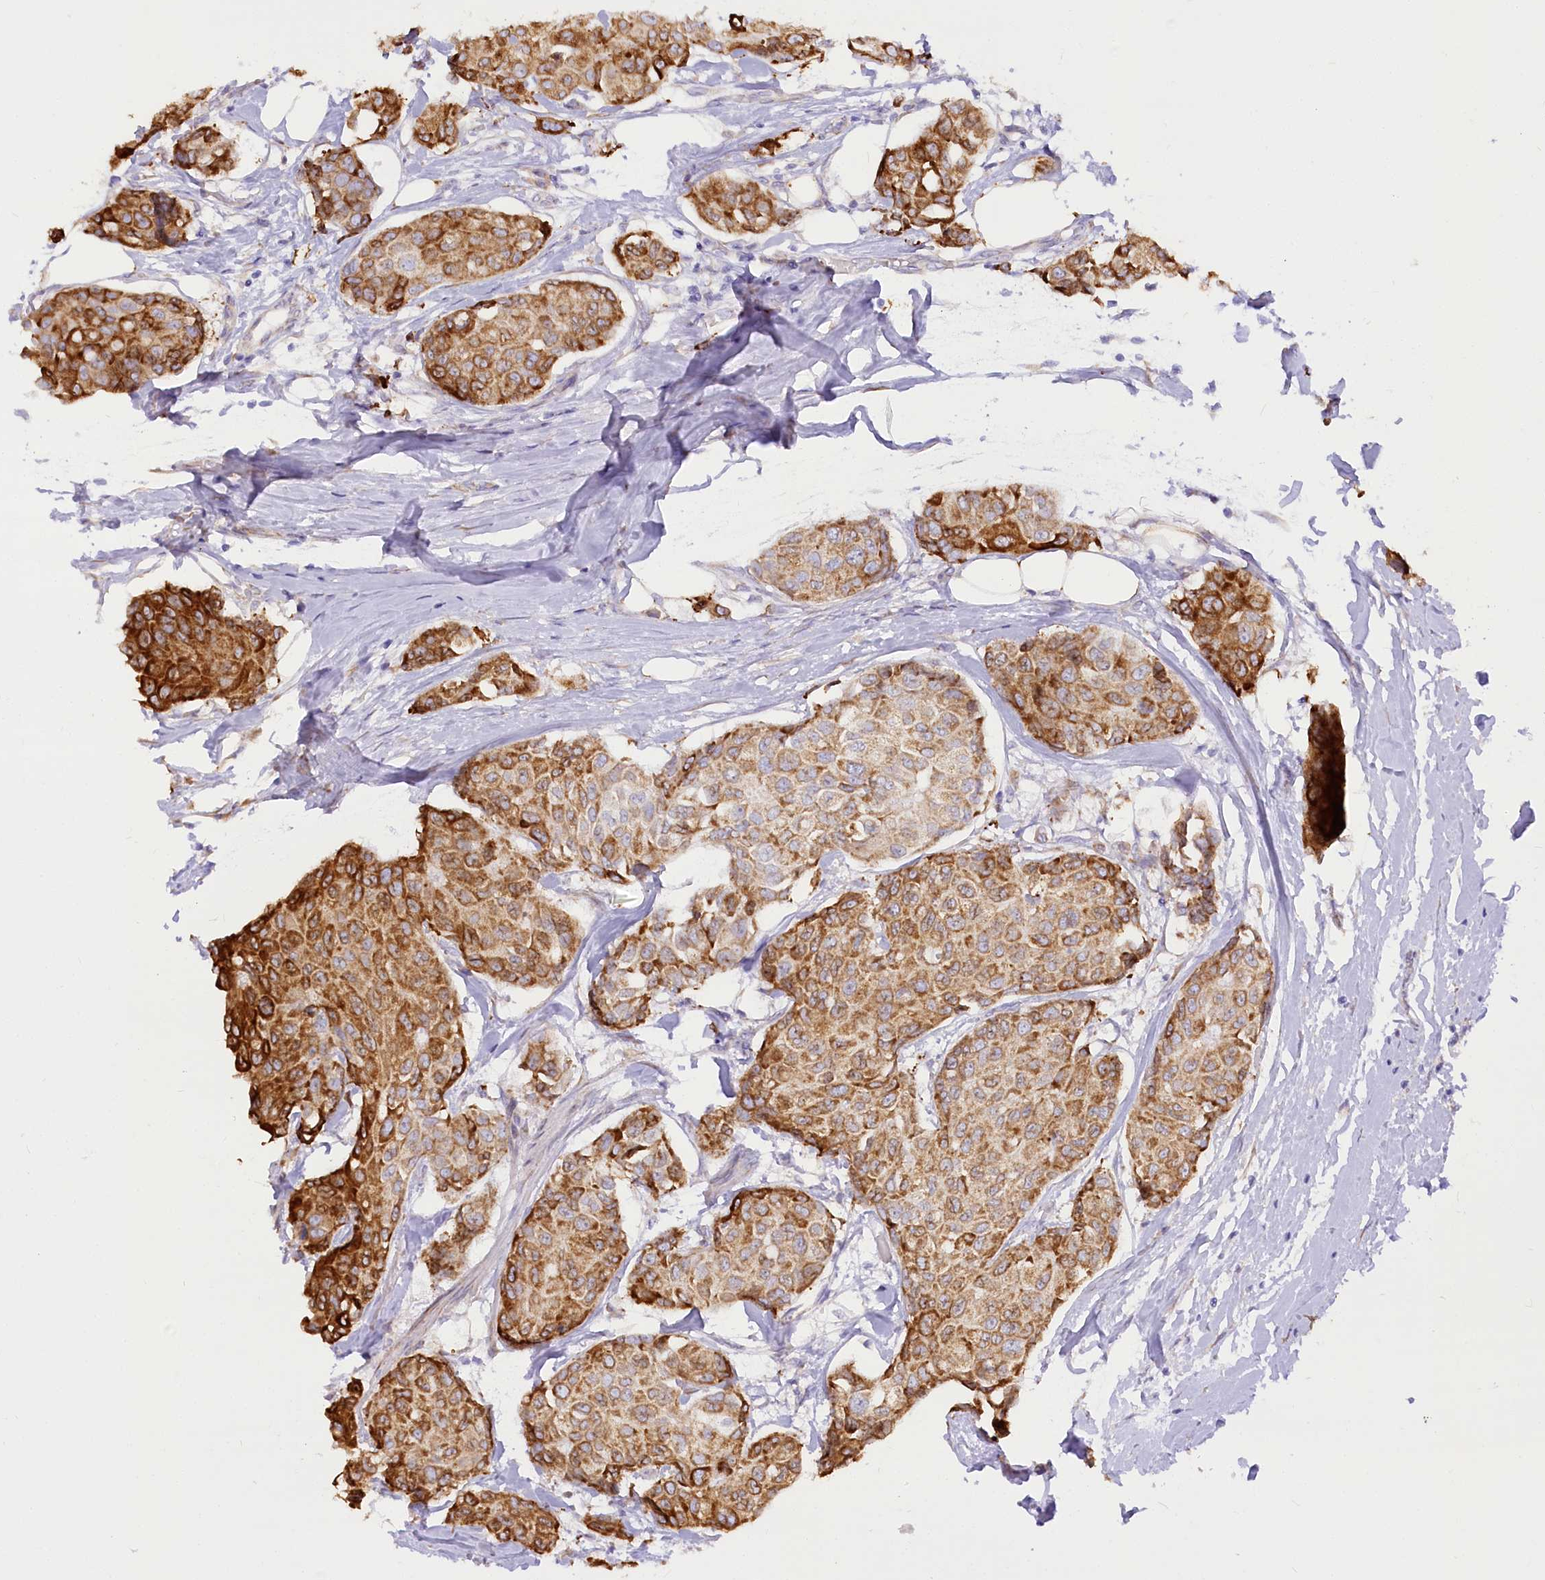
{"staining": {"intensity": "strong", "quantity": ">75%", "location": "cytoplasmic/membranous"}, "tissue": "breast cancer", "cell_type": "Tumor cells", "image_type": "cancer", "snomed": [{"axis": "morphology", "description": "Duct carcinoma"}, {"axis": "topography", "description": "Breast"}], "caption": "Breast cancer (infiltrating ductal carcinoma) stained for a protein (brown) shows strong cytoplasmic/membranous positive expression in approximately >75% of tumor cells.", "gene": "STT3B", "patient": {"sex": "female", "age": 80}}